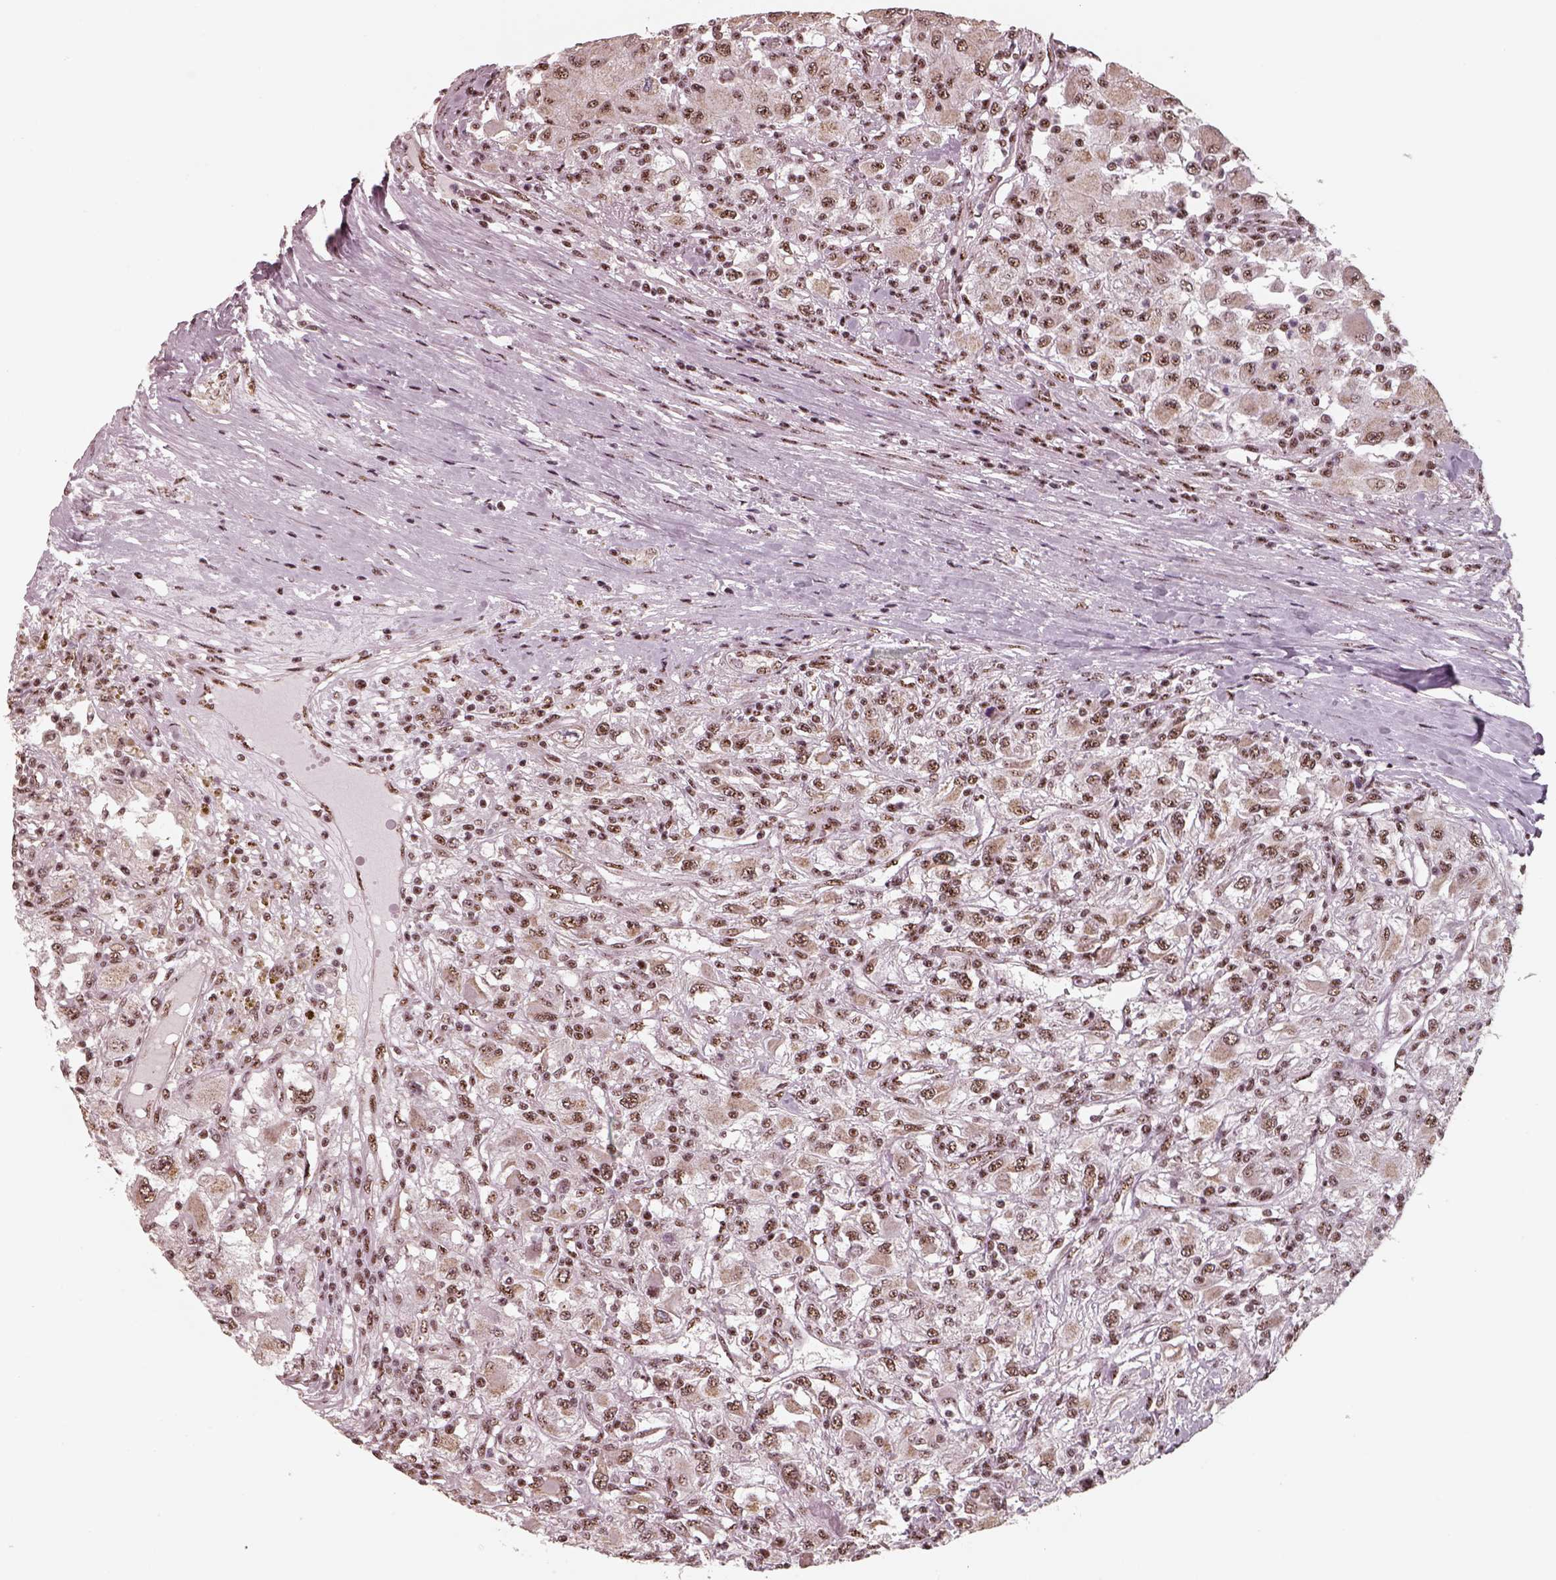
{"staining": {"intensity": "moderate", "quantity": ">75%", "location": "nuclear"}, "tissue": "renal cancer", "cell_type": "Tumor cells", "image_type": "cancer", "snomed": [{"axis": "morphology", "description": "Adenocarcinoma, NOS"}, {"axis": "topography", "description": "Kidney"}], "caption": "IHC (DAB (3,3'-diaminobenzidine)) staining of adenocarcinoma (renal) demonstrates moderate nuclear protein expression in approximately >75% of tumor cells.", "gene": "ATXN7L3", "patient": {"sex": "female", "age": 67}}